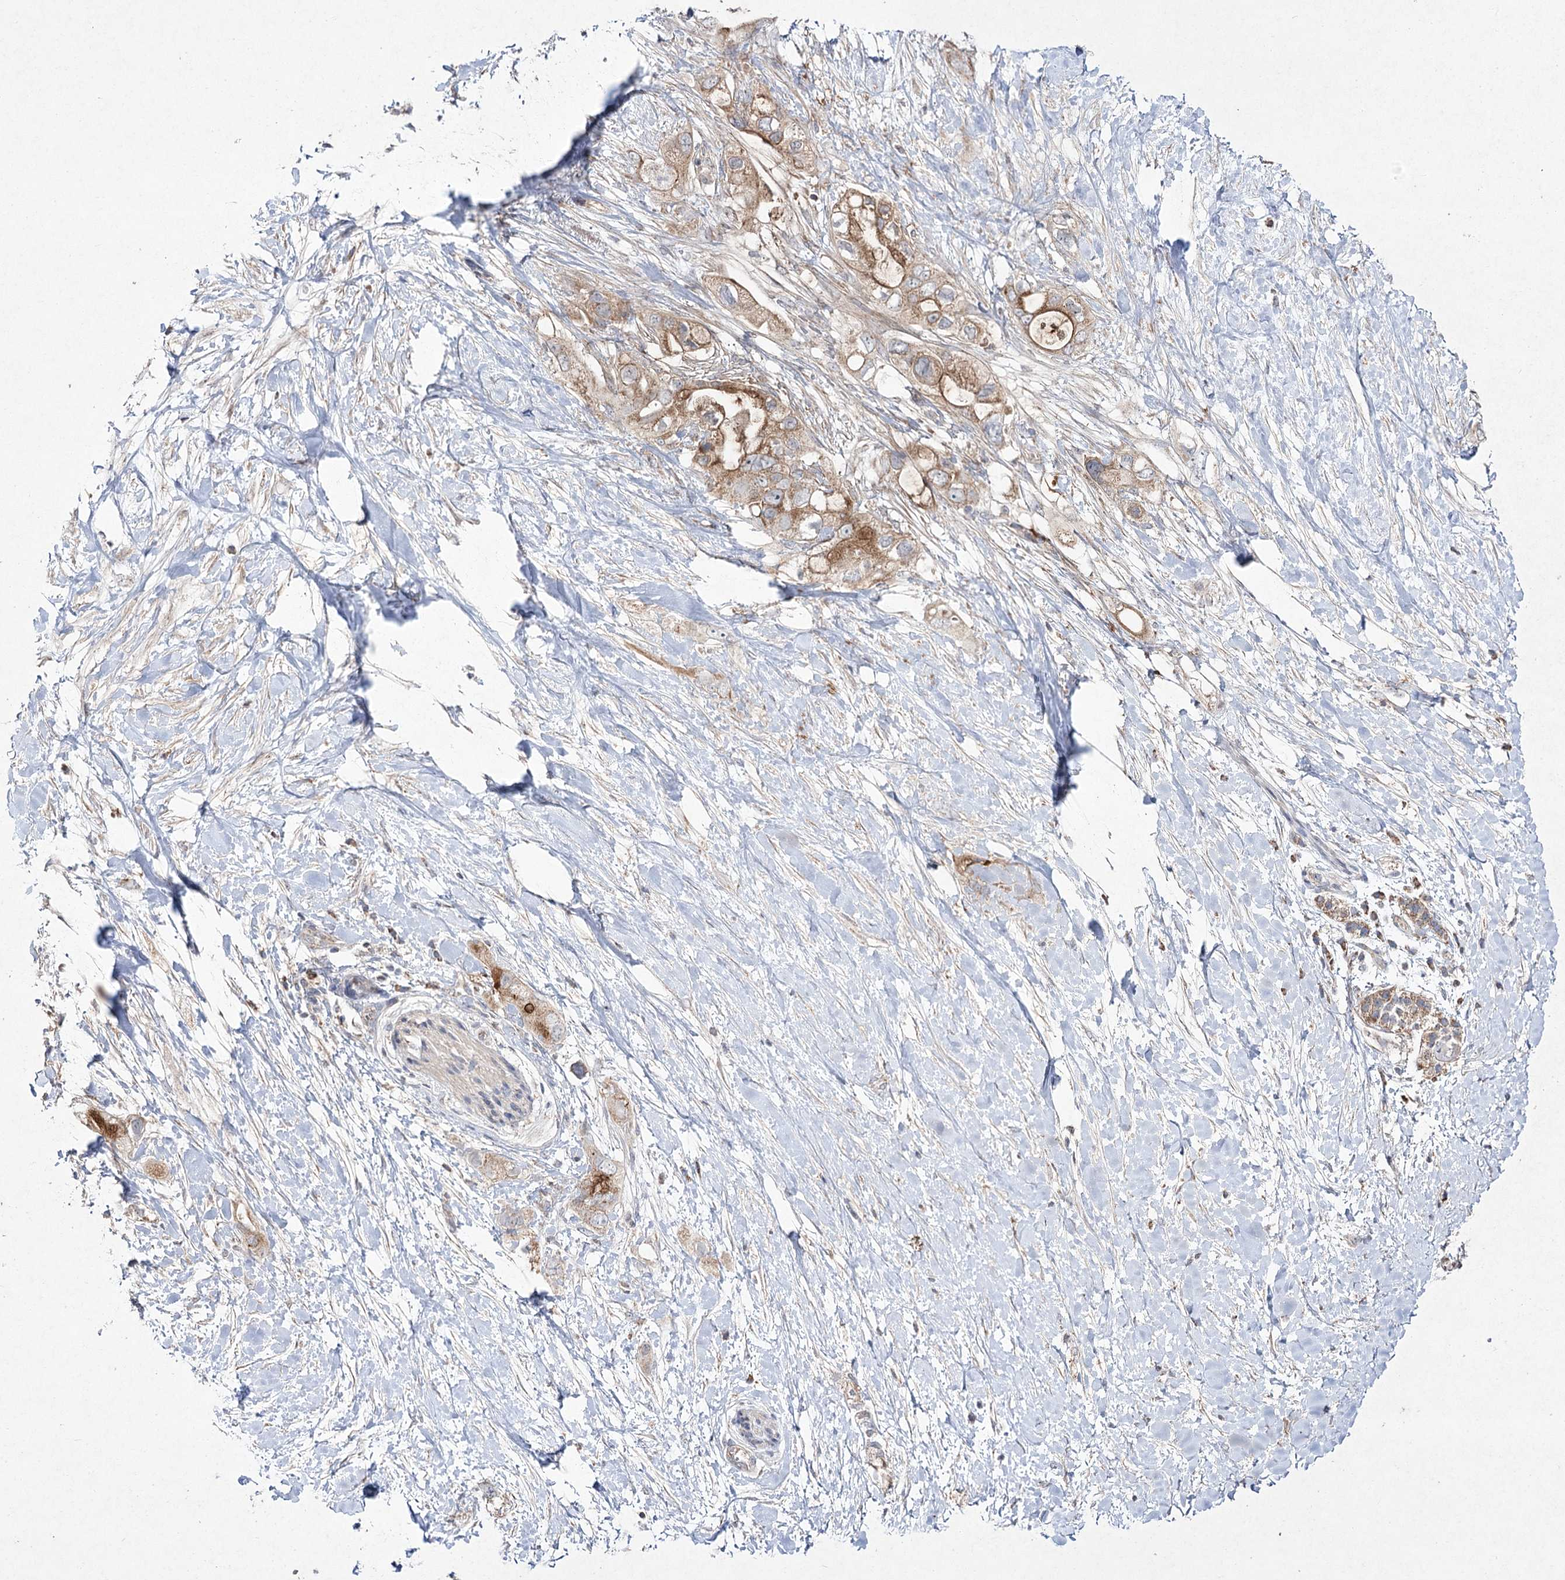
{"staining": {"intensity": "moderate", "quantity": ">75%", "location": "cytoplasmic/membranous"}, "tissue": "pancreatic cancer", "cell_type": "Tumor cells", "image_type": "cancer", "snomed": [{"axis": "morphology", "description": "Adenocarcinoma, NOS"}, {"axis": "topography", "description": "Pancreas"}], "caption": "Immunohistochemical staining of pancreatic cancer exhibits medium levels of moderate cytoplasmic/membranous protein positivity in about >75% of tumor cells.", "gene": "FANCL", "patient": {"sex": "female", "age": 56}}